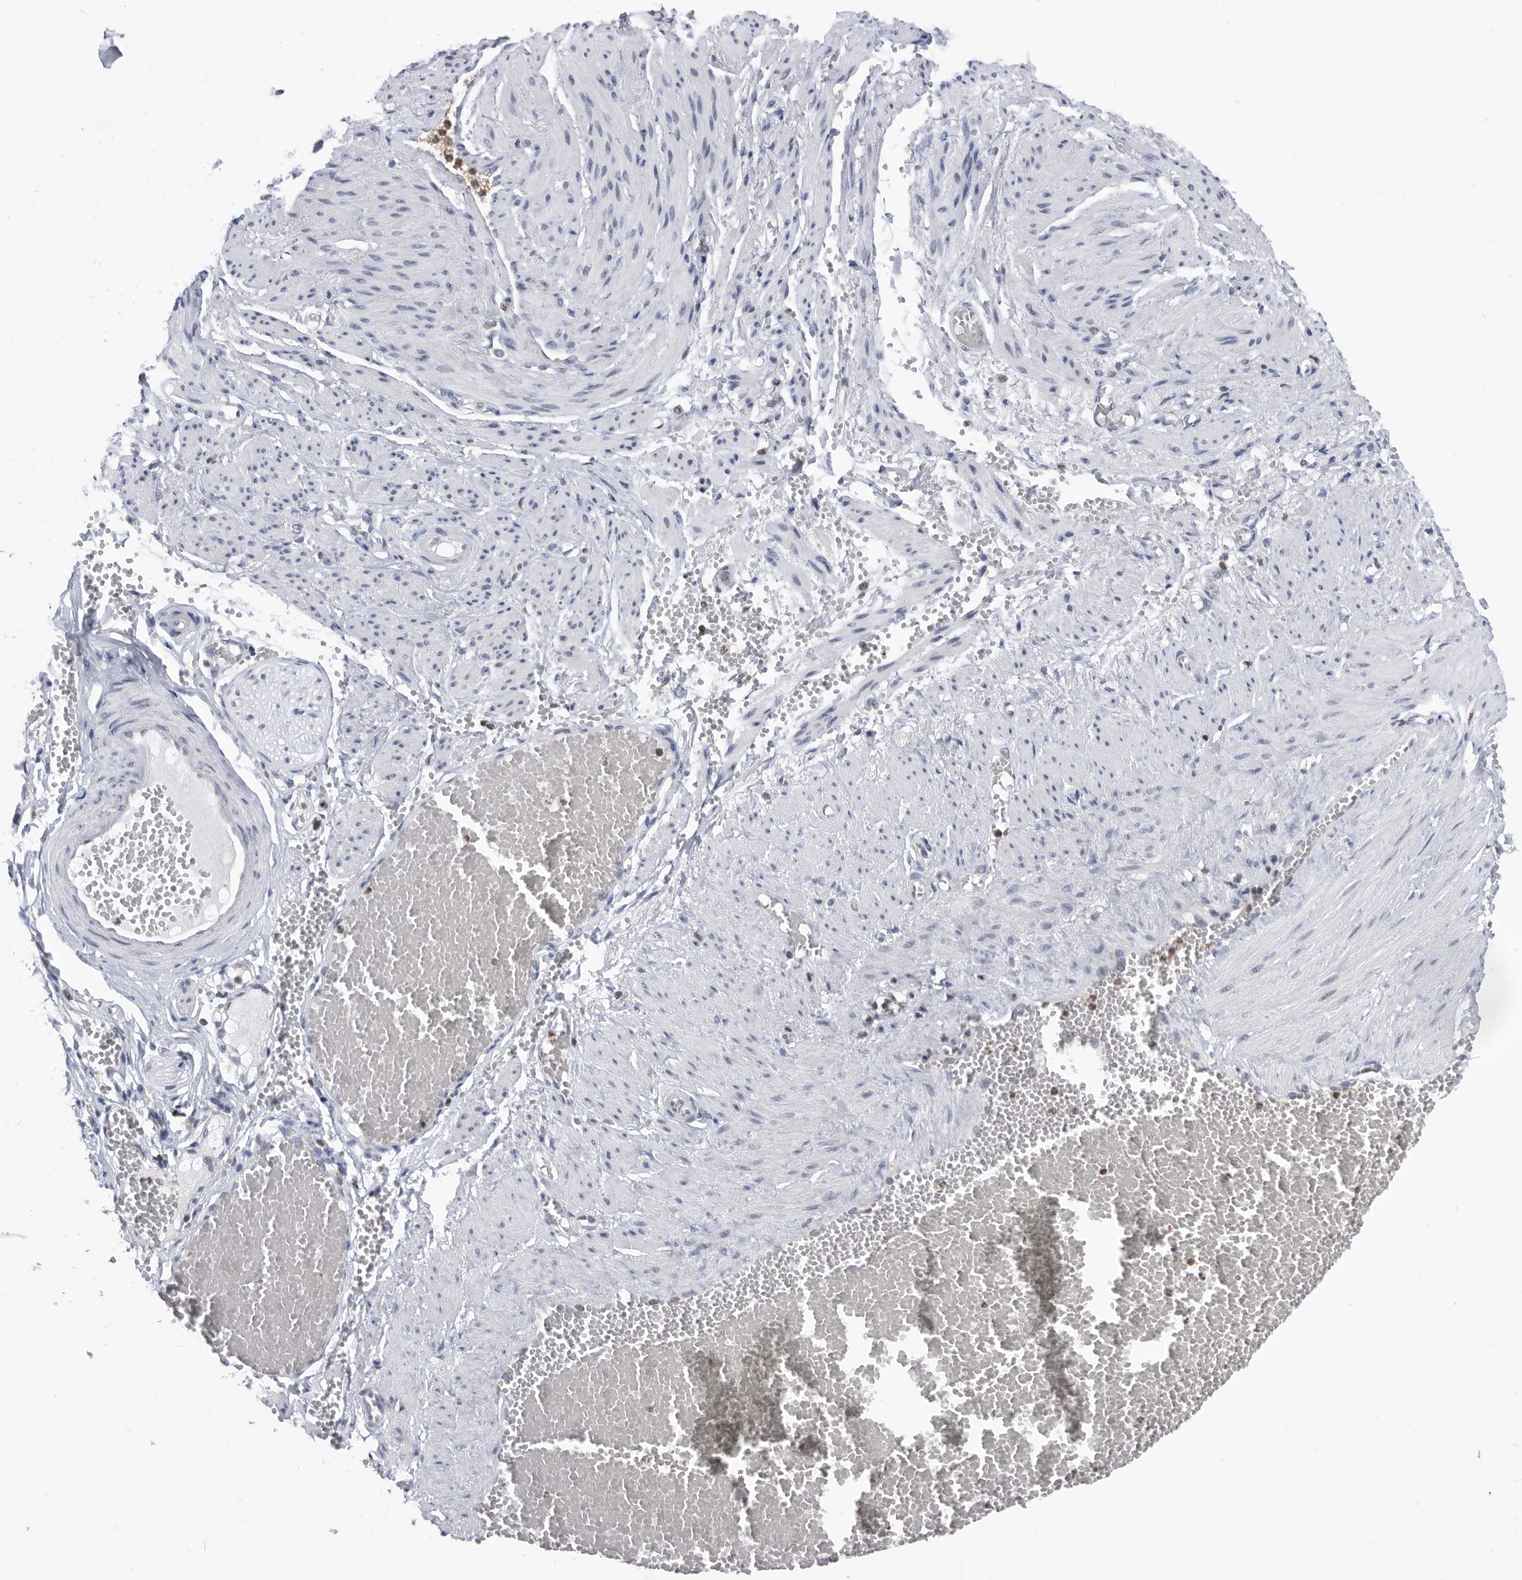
{"staining": {"intensity": "negative", "quantity": "none", "location": "none"}, "tissue": "adipose tissue", "cell_type": "Adipocytes", "image_type": "normal", "snomed": [{"axis": "morphology", "description": "Normal tissue, NOS"}, {"axis": "topography", "description": "Smooth muscle"}, {"axis": "topography", "description": "Peripheral nerve tissue"}], "caption": "This micrograph is of unremarkable adipose tissue stained with IHC to label a protein in brown with the nuclei are counter-stained blue. There is no positivity in adipocytes. (DAB IHC visualized using brightfield microscopy, high magnification).", "gene": "TSTD1", "patient": {"sex": "female", "age": 39}}